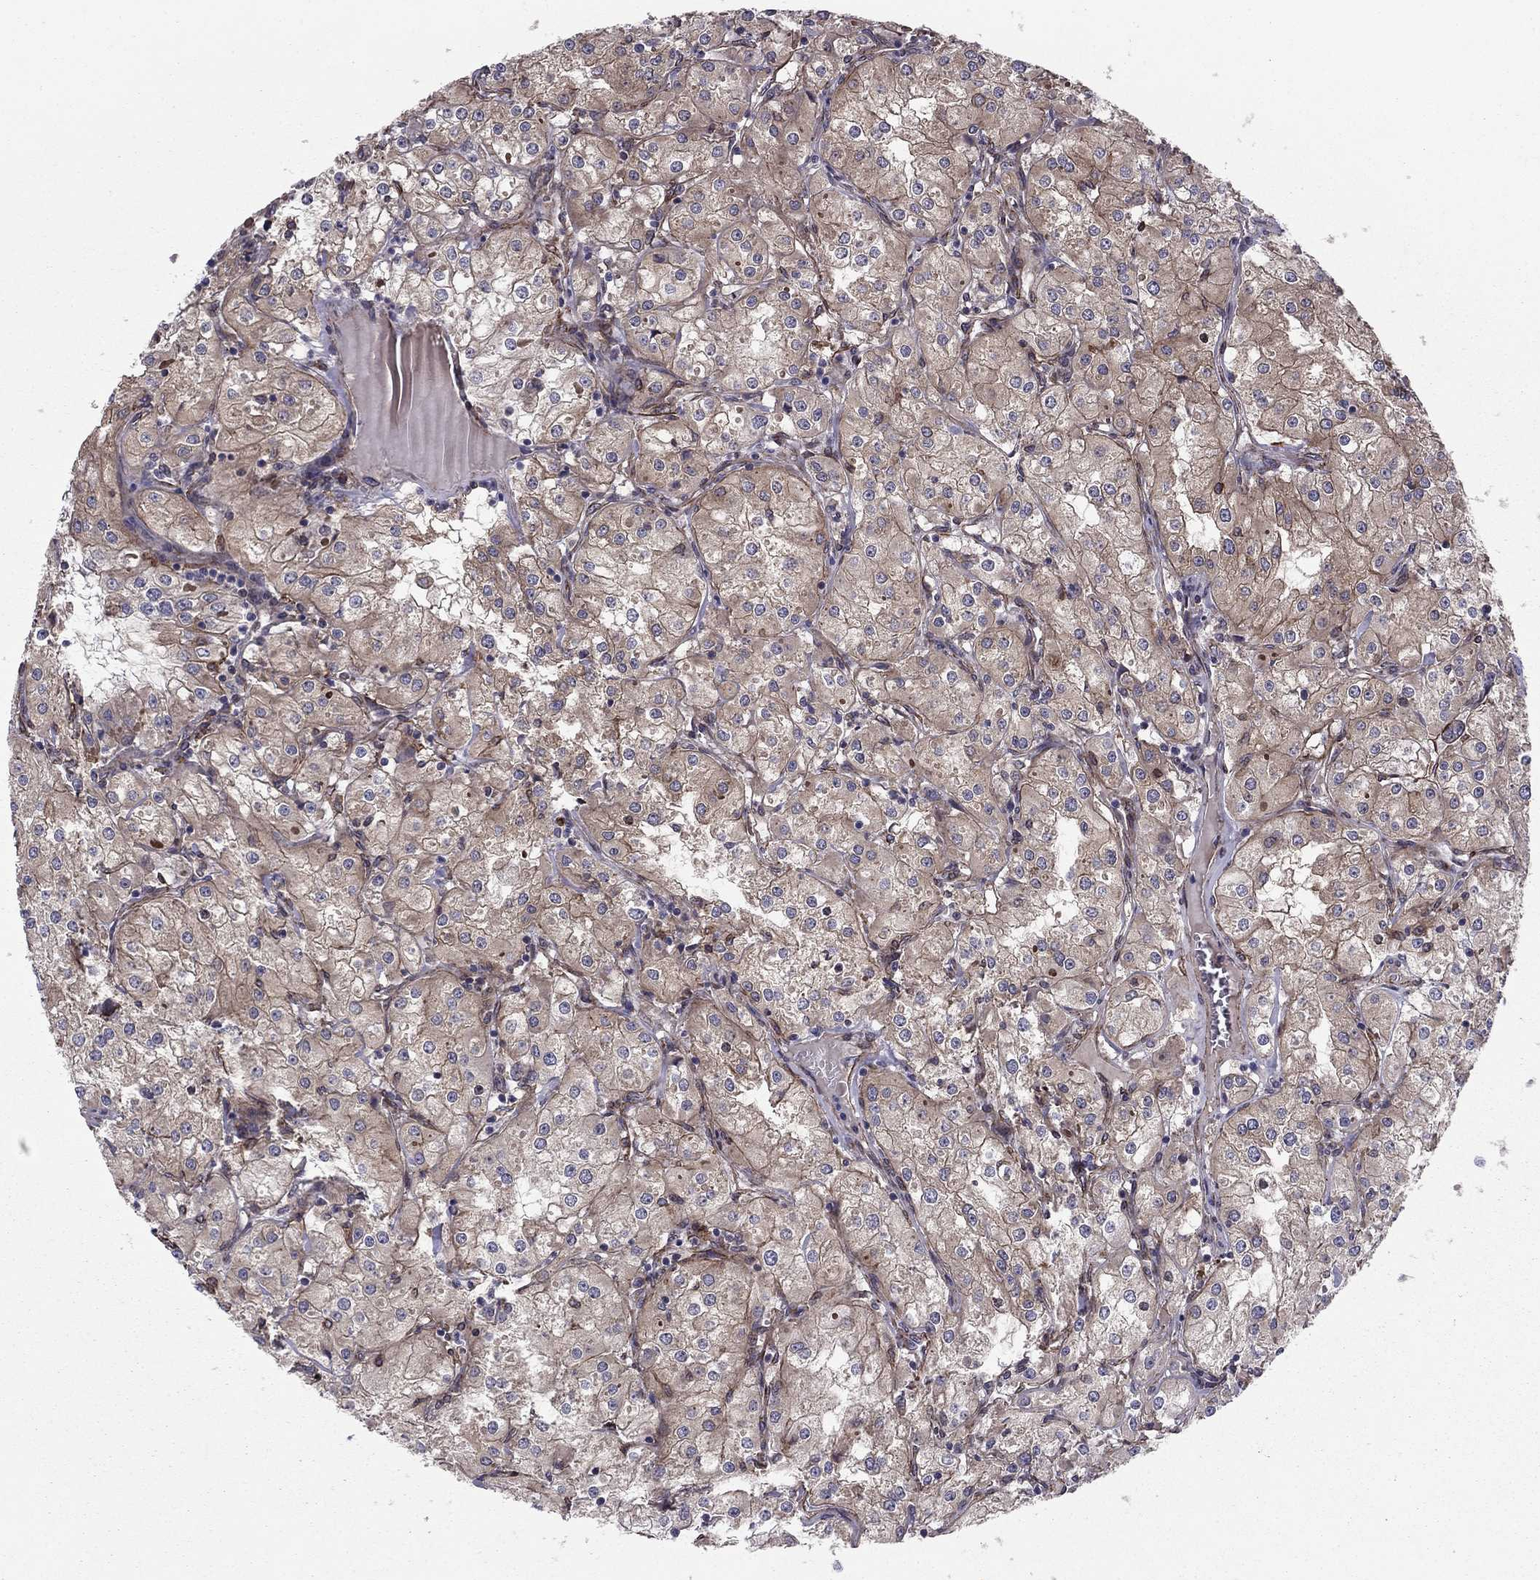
{"staining": {"intensity": "weak", "quantity": "<25%", "location": "cytoplasmic/membranous"}, "tissue": "renal cancer", "cell_type": "Tumor cells", "image_type": "cancer", "snomed": [{"axis": "morphology", "description": "Adenocarcinoma, NOS"}, {"axis": "topography", "description": "Kidney"}], "caption": "The histopathology image displays no staining of tumor cells in renal cancer.", "gene": "SHMT1", "patient": {"sex": "male", "age": 77}}